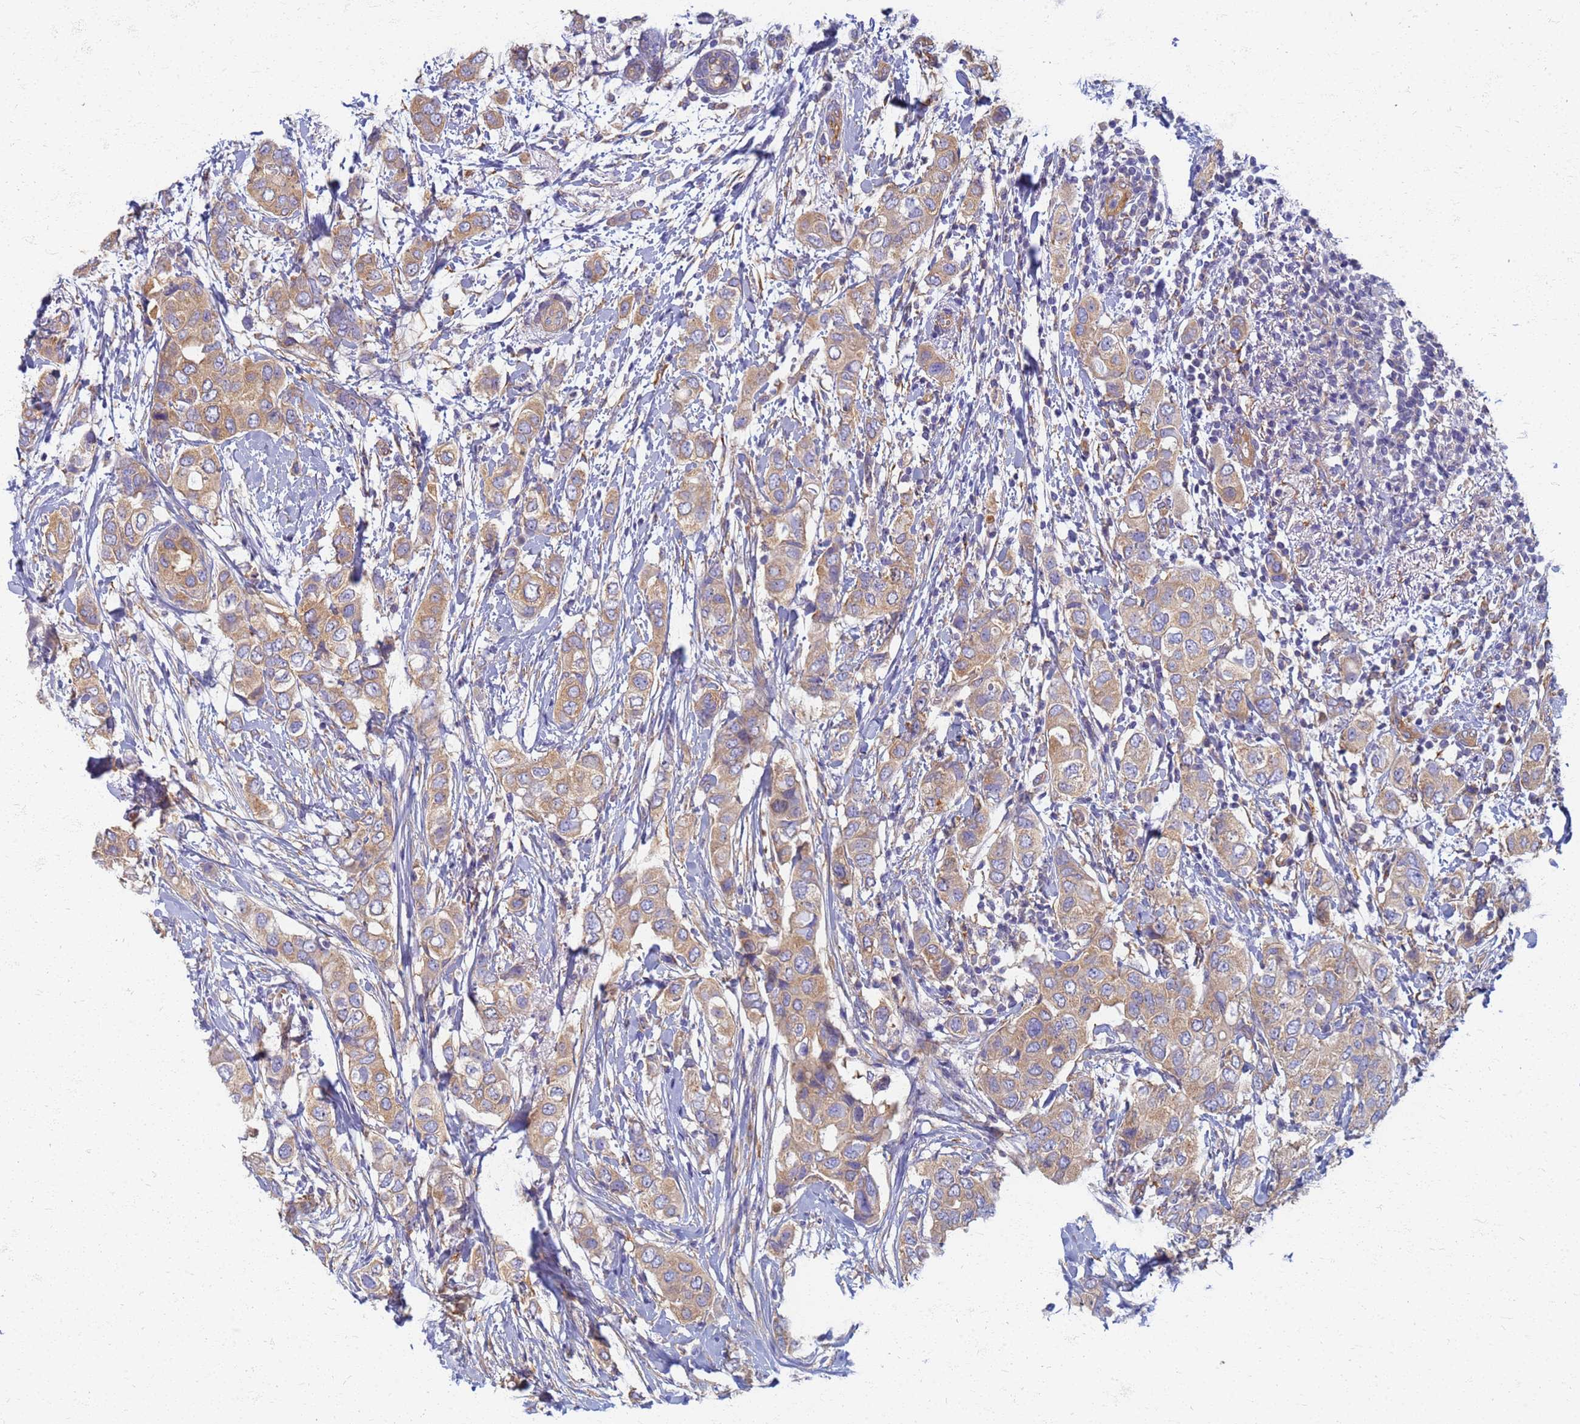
{"staining": {"intensity": "moderate", "quantity": ">75%", "location": "cytoplasmic/membranous"}, "tissue": "breast cancer", "cell_type": "Tumor cells", "image_type": "cancer", "snomed": [{"axis": "morphology", "description": "Lobular carcinoma"}, {"axis": "topography", "description": "Breast"}], "caption": "A histopathology image of human breast cancer stained for a protein shows moderate cytoplasmic/membranous brown staining in tumor cells.", "gene": "EEA1", "patient": {"sex": "female", "age": 51}}